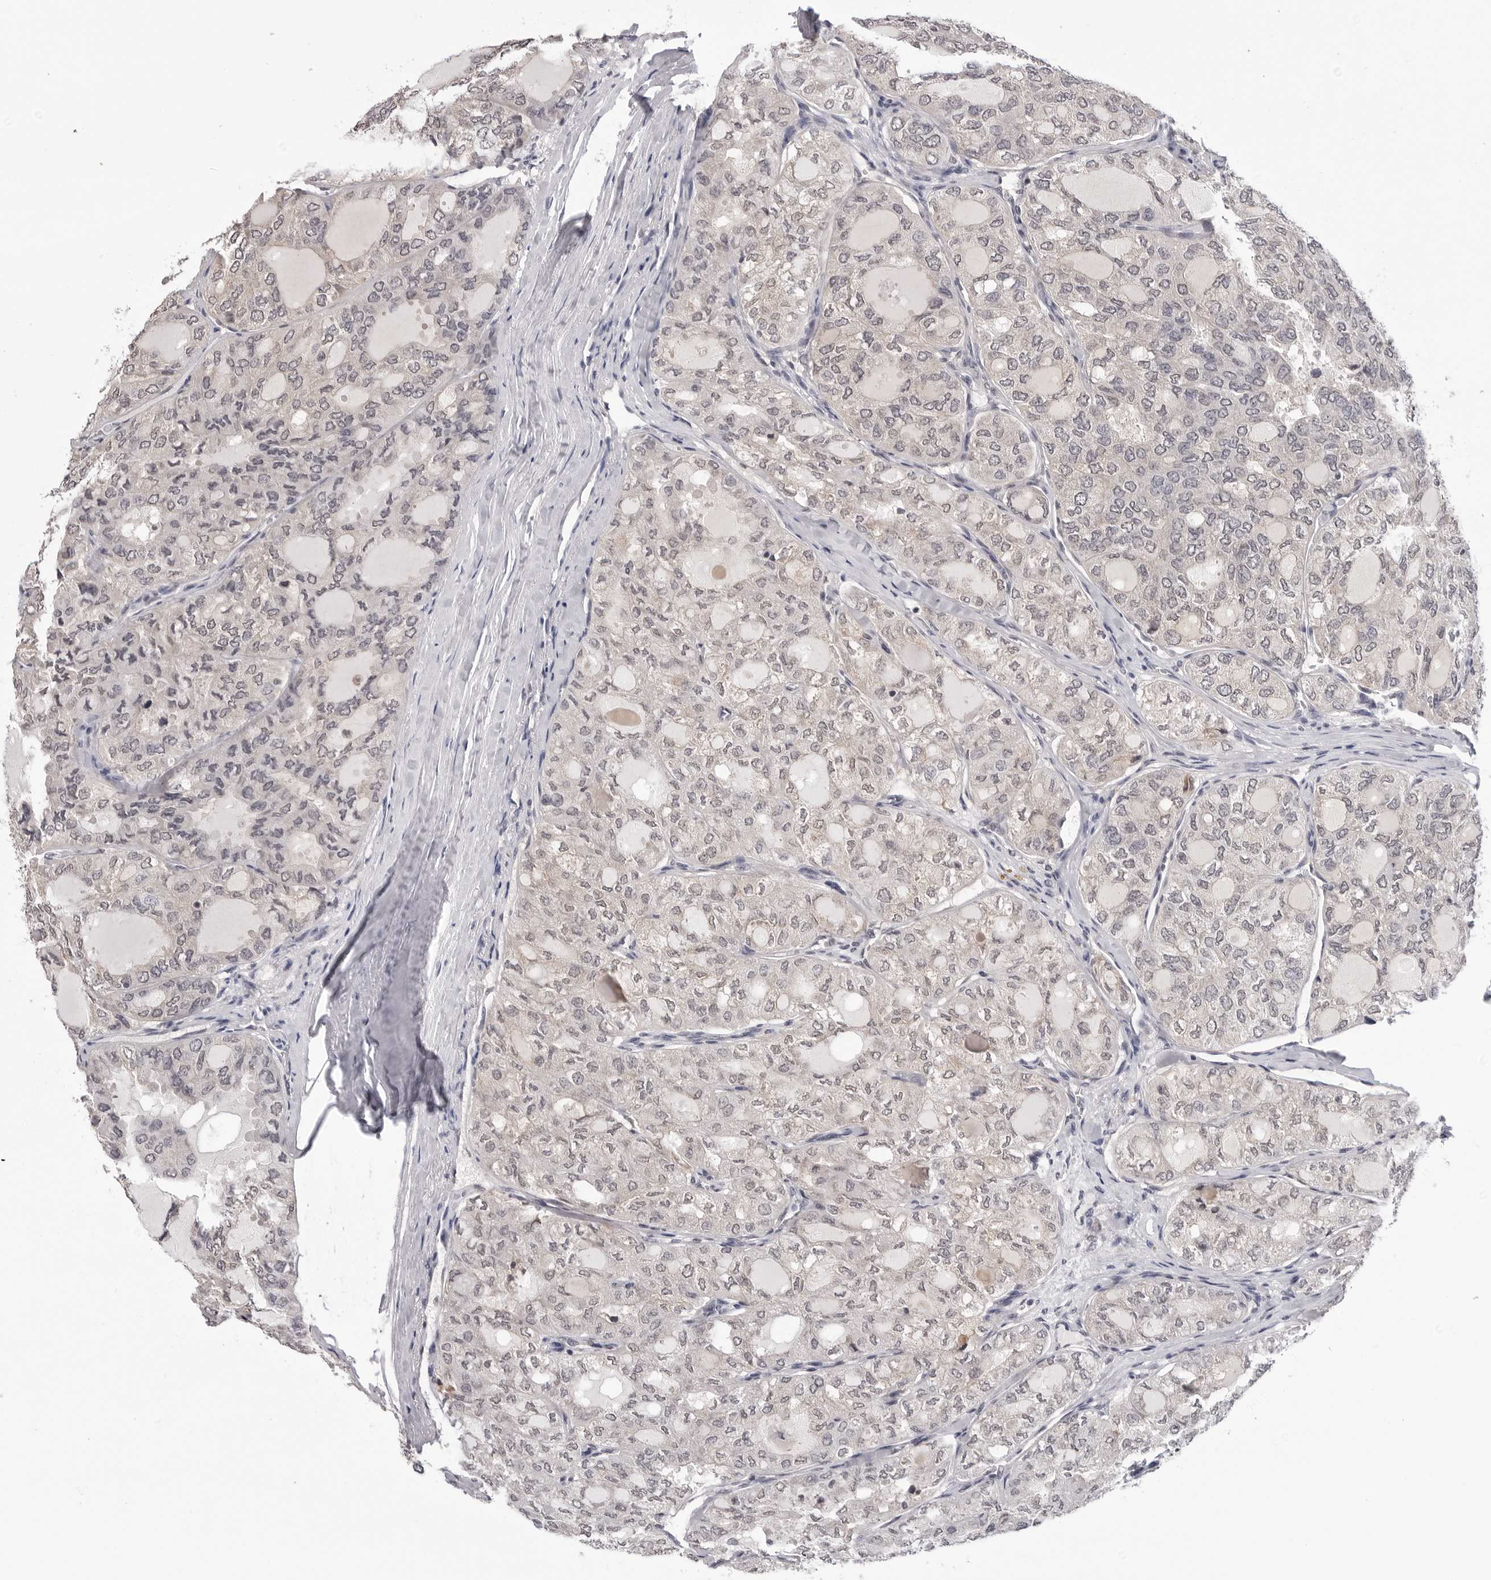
{"staining": {"intensity": "negative", "quantity": "none", "location": "none"}, "tissue": "thyroid cancer", "cell_type": "Tumor cells", "image_type": "cancer", "snomed": [{"axis": "morphology", "description": "Follicular adenoma carcinoma, NOS"}, {"axis": "topography", "description": "Thyroid gland"}], "caption": "Immunohistochemistry micrograph of neoplastic tissue: thyroid cancer (follicular adenoma carcinoma) stained with DAB (3,3'-diaminobenzidine) exhibits no significant protein expression in tumor cells.", "gene": "CDK20", "patient": {"sex": "male", "age": 75}}